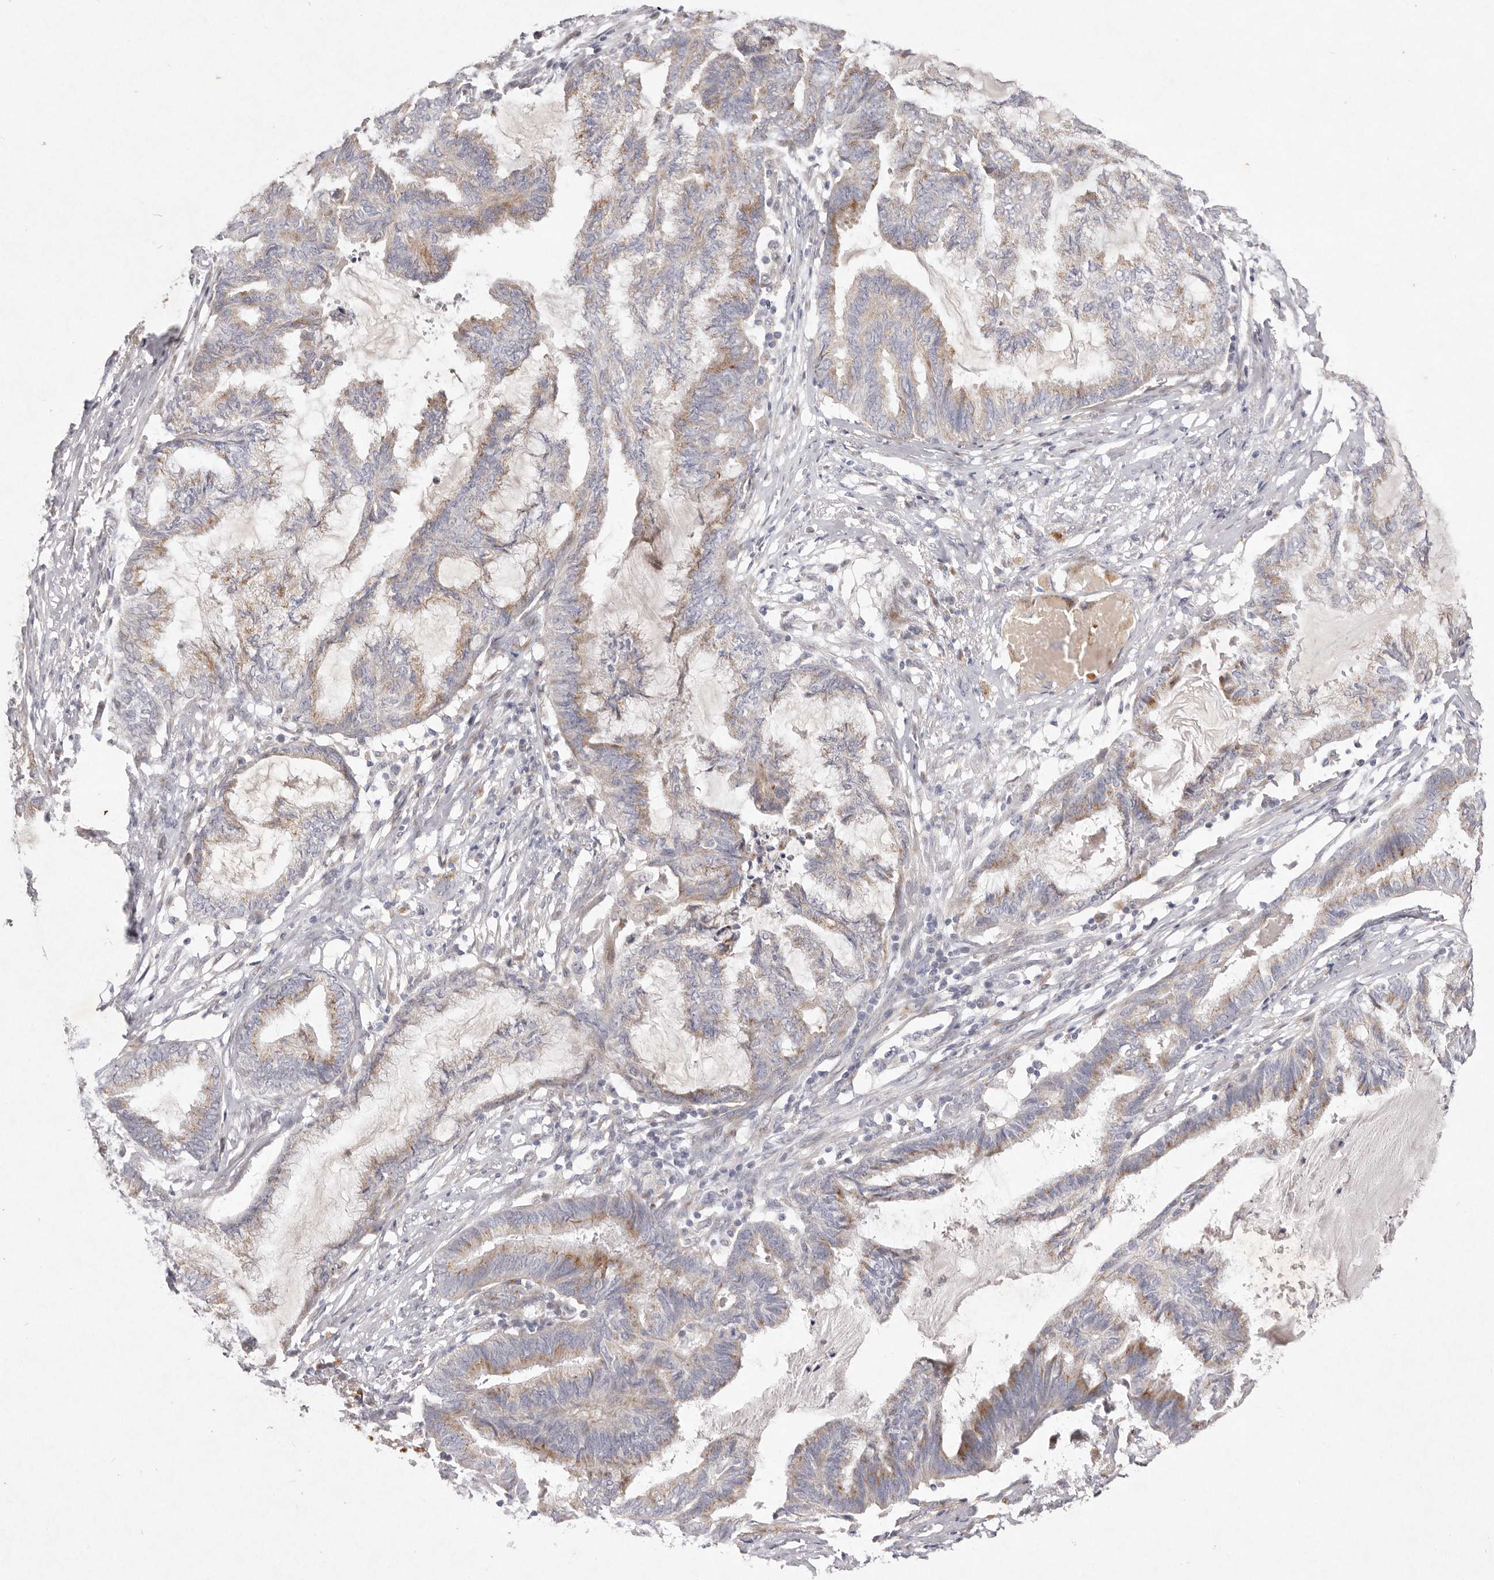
{"staining": {"intensity": "weak", "quantity": "25%-75%", "location": "cytoplasmic/membranous"}, "tissue": "endometrial cancer", "cell_type": "Tumor cells", "image_type": "cancer", "snomed": [{"axis": "morphology", "description": "Adenocarcinoma, NOS"}, {"axis": "topography", "description": "Endometrium"}], "caption": "High-magnification brightfield microscopy of endometrial cancer stained with DAB (3,3'-diaminobenzidine) (brown) and counterstained with hematoxylin (blue). tumor cells exhibit weak cytoplasmic/membranous positivity is identified in about25%-75% of cells.", "gene": "USP24", "patient": {"sex": "female", "age": 86}}